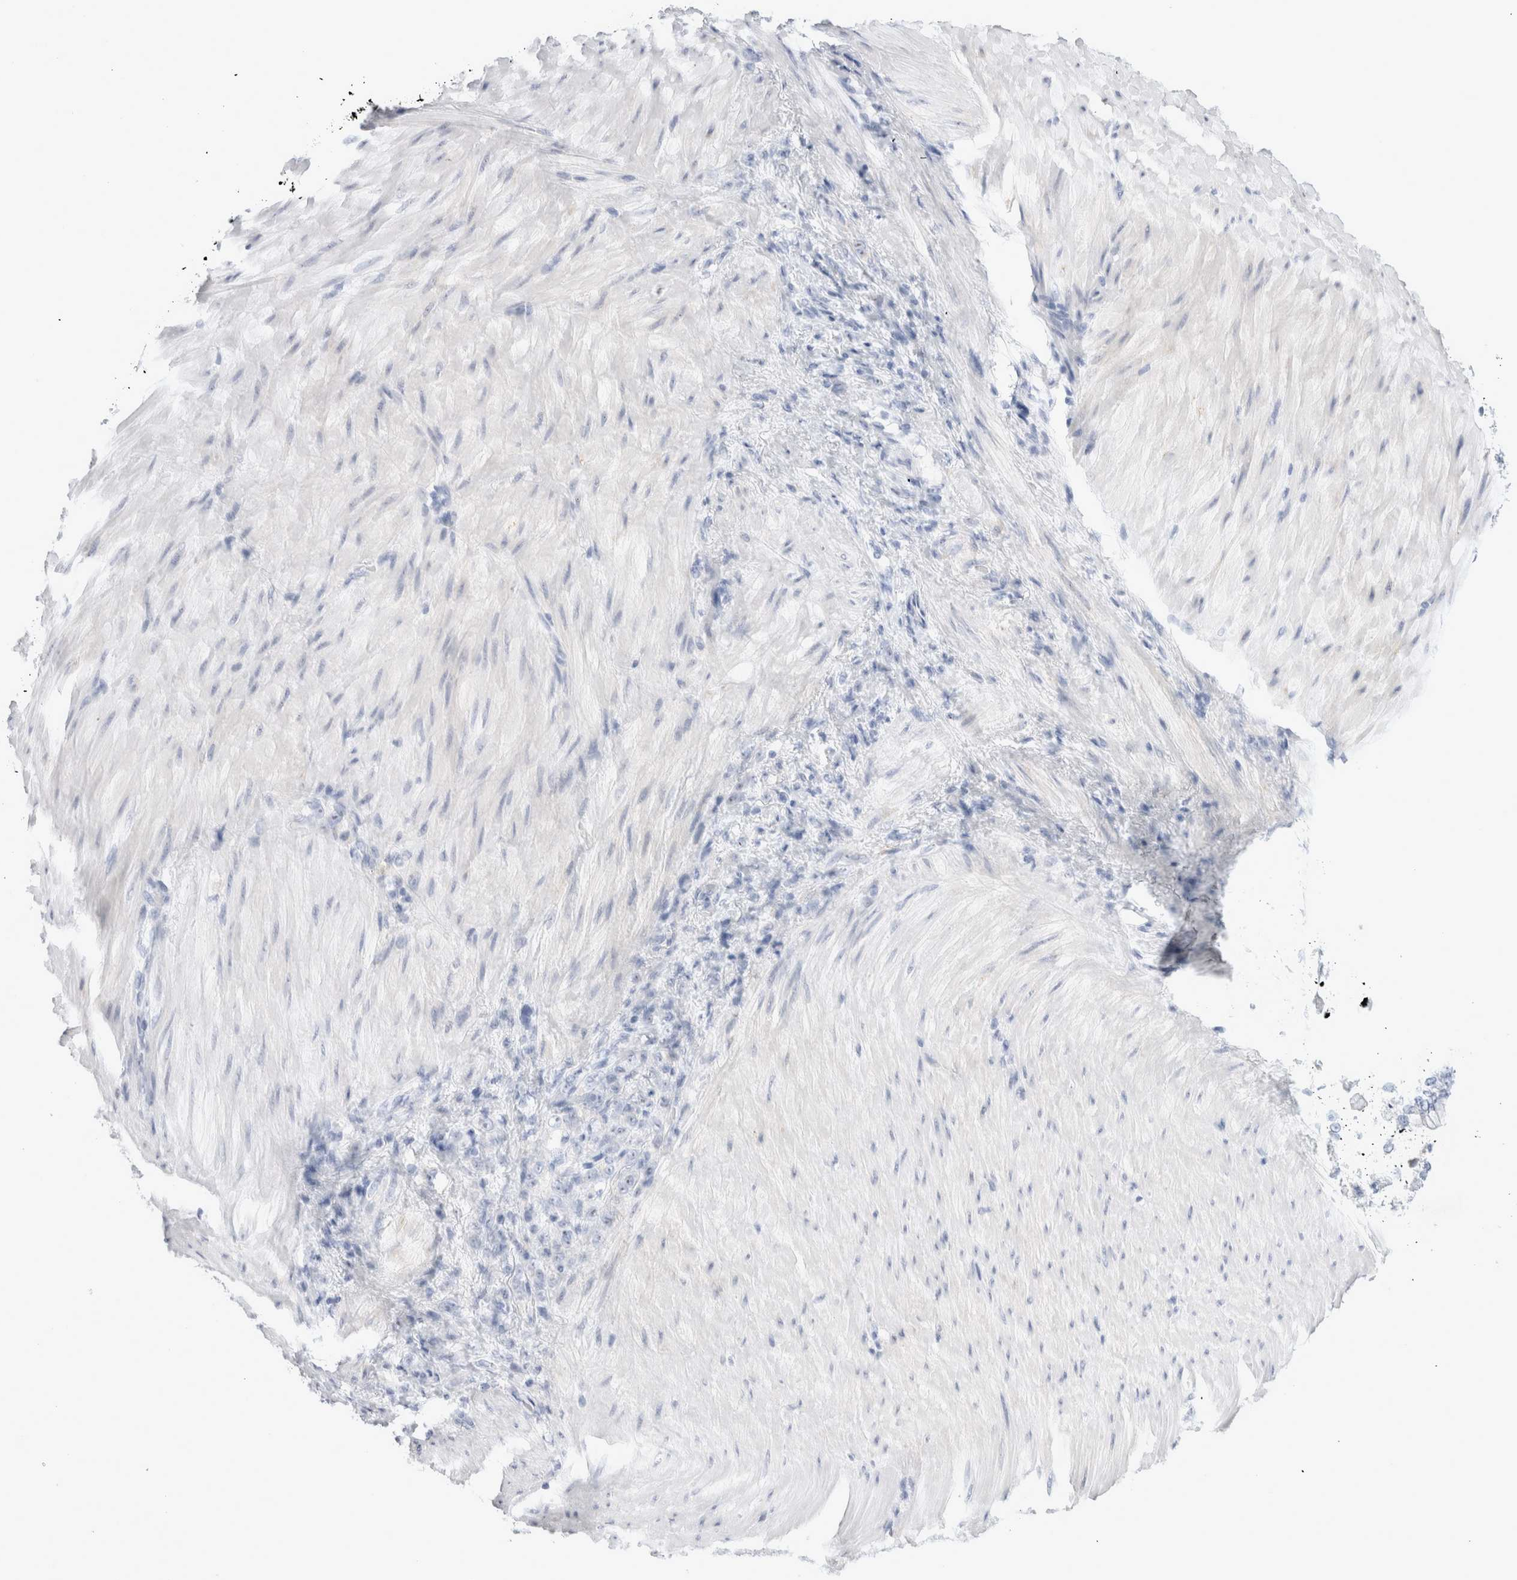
{"staining": {"intensity": "negative", "quantity": "none", "location": "none"}, "tissue": "stomach cancer", "cell_type": "Tumor cells", "image_type": "cancer", "snomed": [{"axis": "morphology", "description": "Normal tissue, NOS"}, {"axis": "morphology", "description": "Adenocarcinoma, NOS"}, {"axis": "topography", "description": "Stomach"}], "caption": "Stomach cancer (adenocarcinoma) was stained to show a protein in brown. There is no significant staining in tumor cells. (Stains: DAB (3,3'-diaminobenzidine) immunohistochemistry (IHC) with hematoxylin counter stain, Microscopy: brightfield microscopy at high magnification).", "gene": "MUC15", "patient": {"sex": "male", "age": 82}}